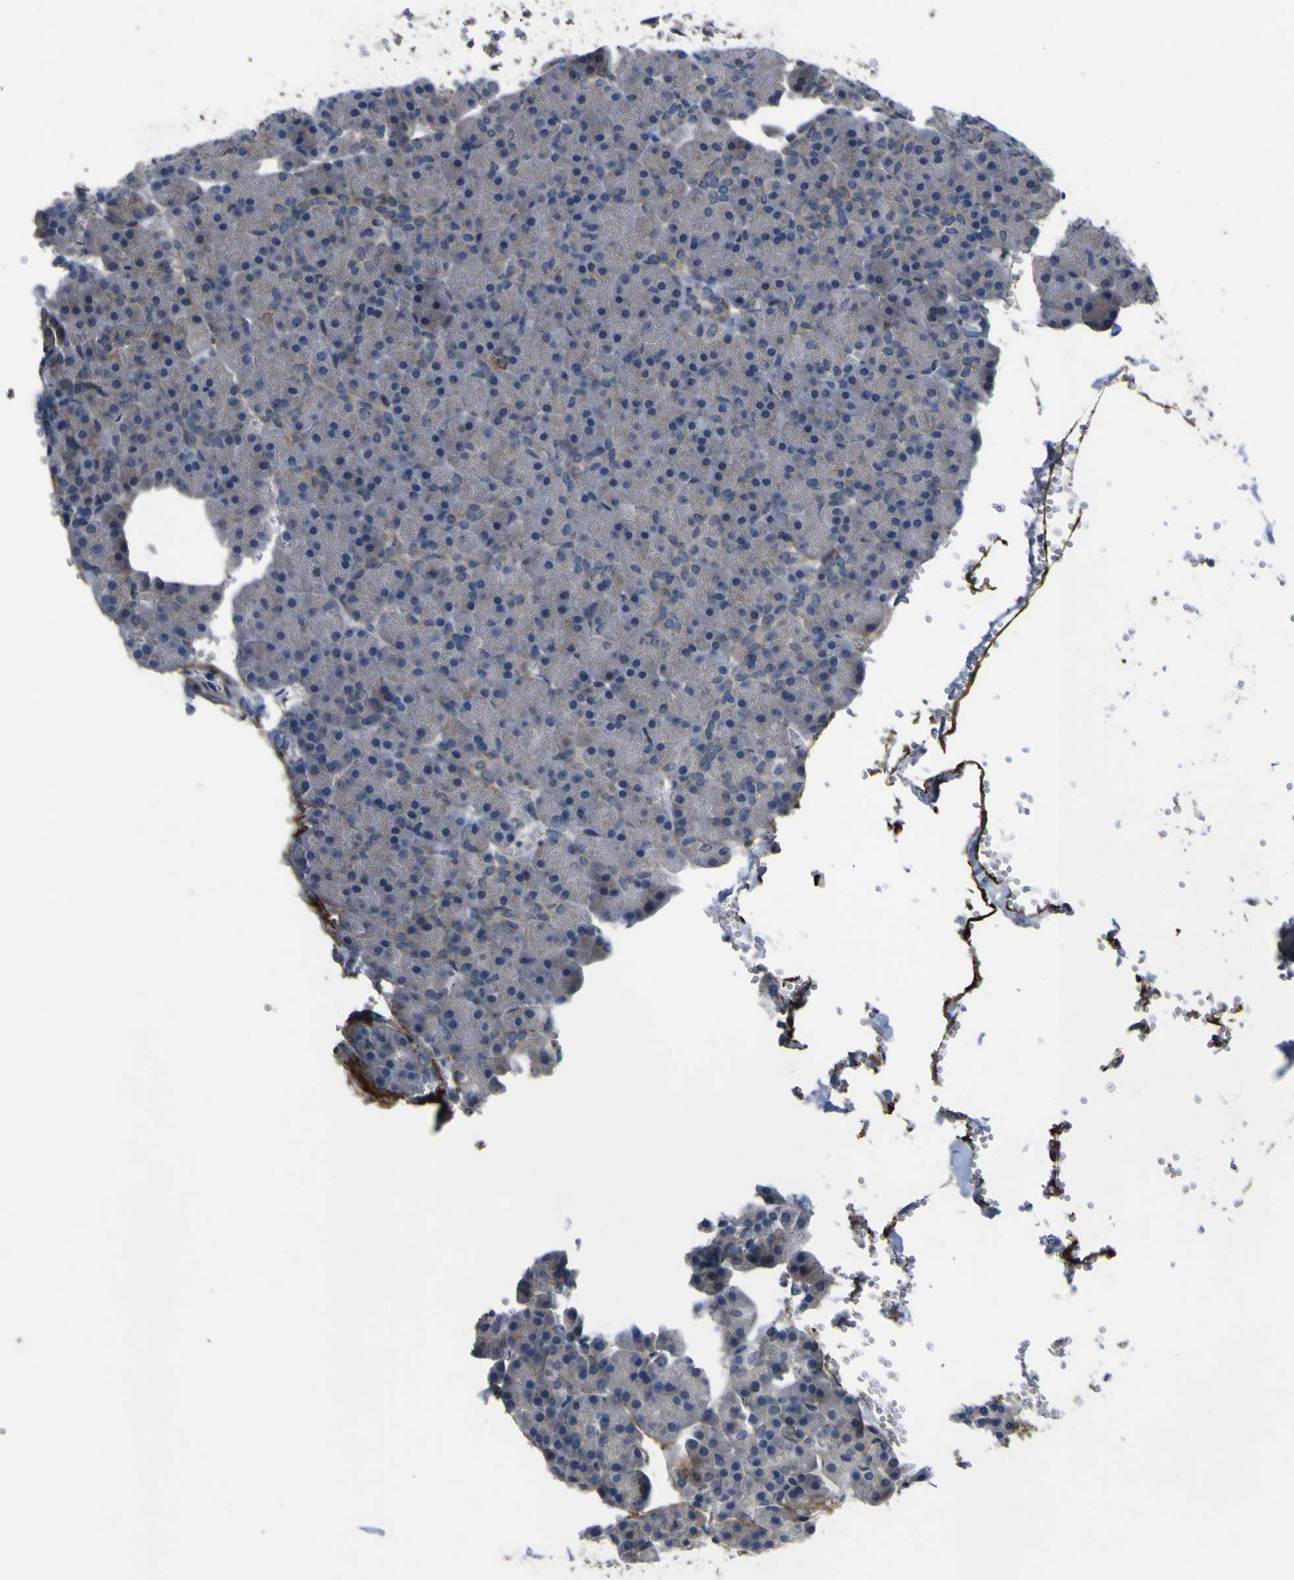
{"staining": {"intensity": "negative", "quantity": "none", "location": "none"}, "tissue": "pancreas", "cell_type": "Exocrine glandular cells", "image_type": "normal", "snomed": [{"axis": "morphology", "description": "Normal tissue, NOS"}, {"axis": "topography", "description": "Pancreas"}], "caption": "A high-resolution micrograph shows IHC staining of unremarkable pancreas, which displays no significant positivity in exocrine glandular cells.", "gene": "GPLD1", "patient": {"sex": "female", "age": 35}}